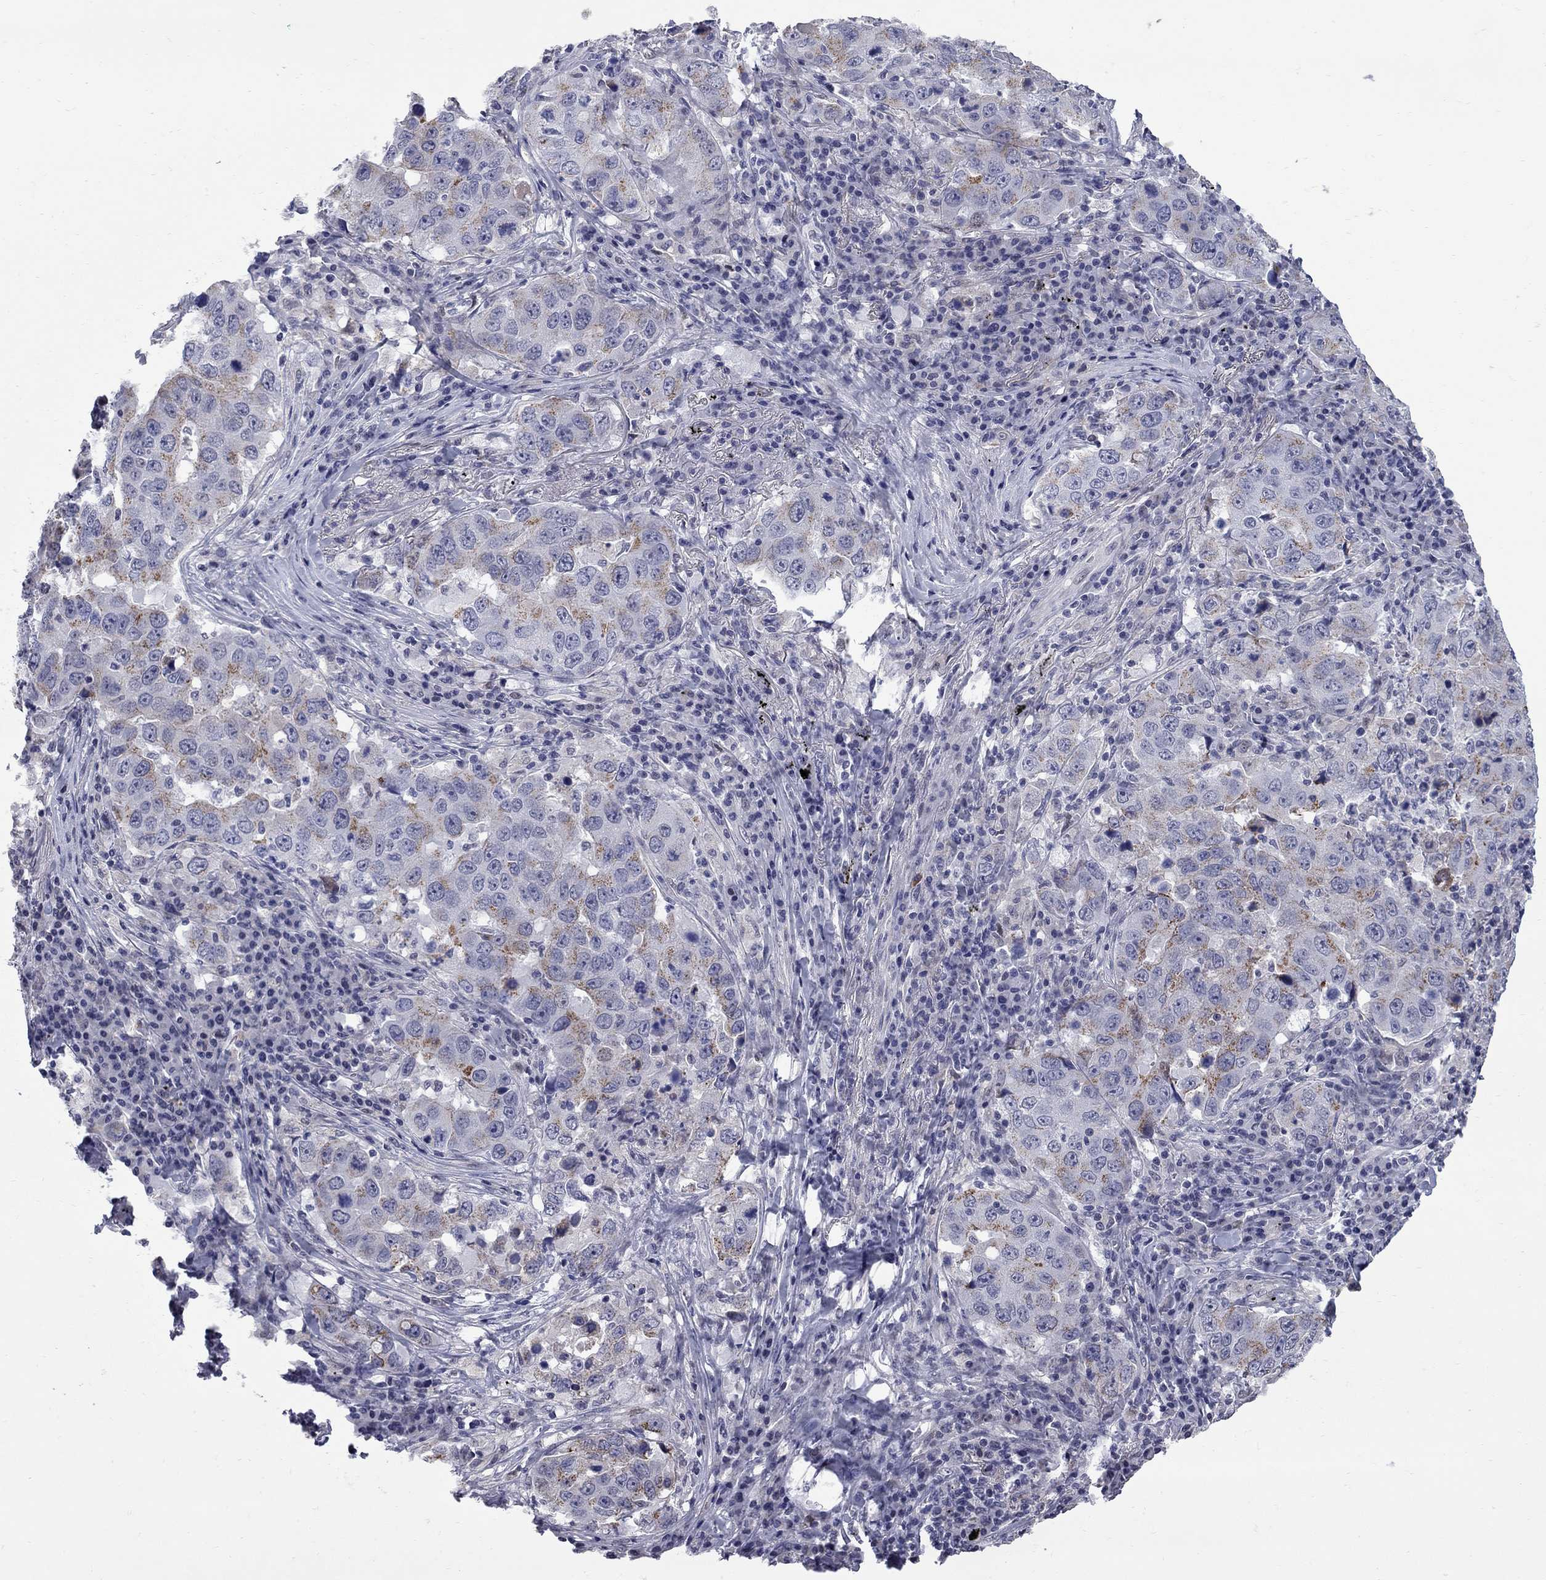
{"staining": {"intensity": "moderate", "quantity": ">75%", "location": "cytoplasmic/membranous"}, "tissue": "lung cancer", "cell_type": "Tumor cells", "image_type": "cancer", "snomed": [{"axis": "morphology", "description": "Adenocarcinoma, NOS"}, {"axis": "topography", "description": "Lung"}], "caption": "A medium amount of moderate cytoplasmic/membranous staining is present in approximately >75% of tumor cells in lung cancer (adenocarcinoma) tissue. Nuclei are stained in blue.", "gene": "HTR4", "patient": {"sex": "male", "age": 73}}